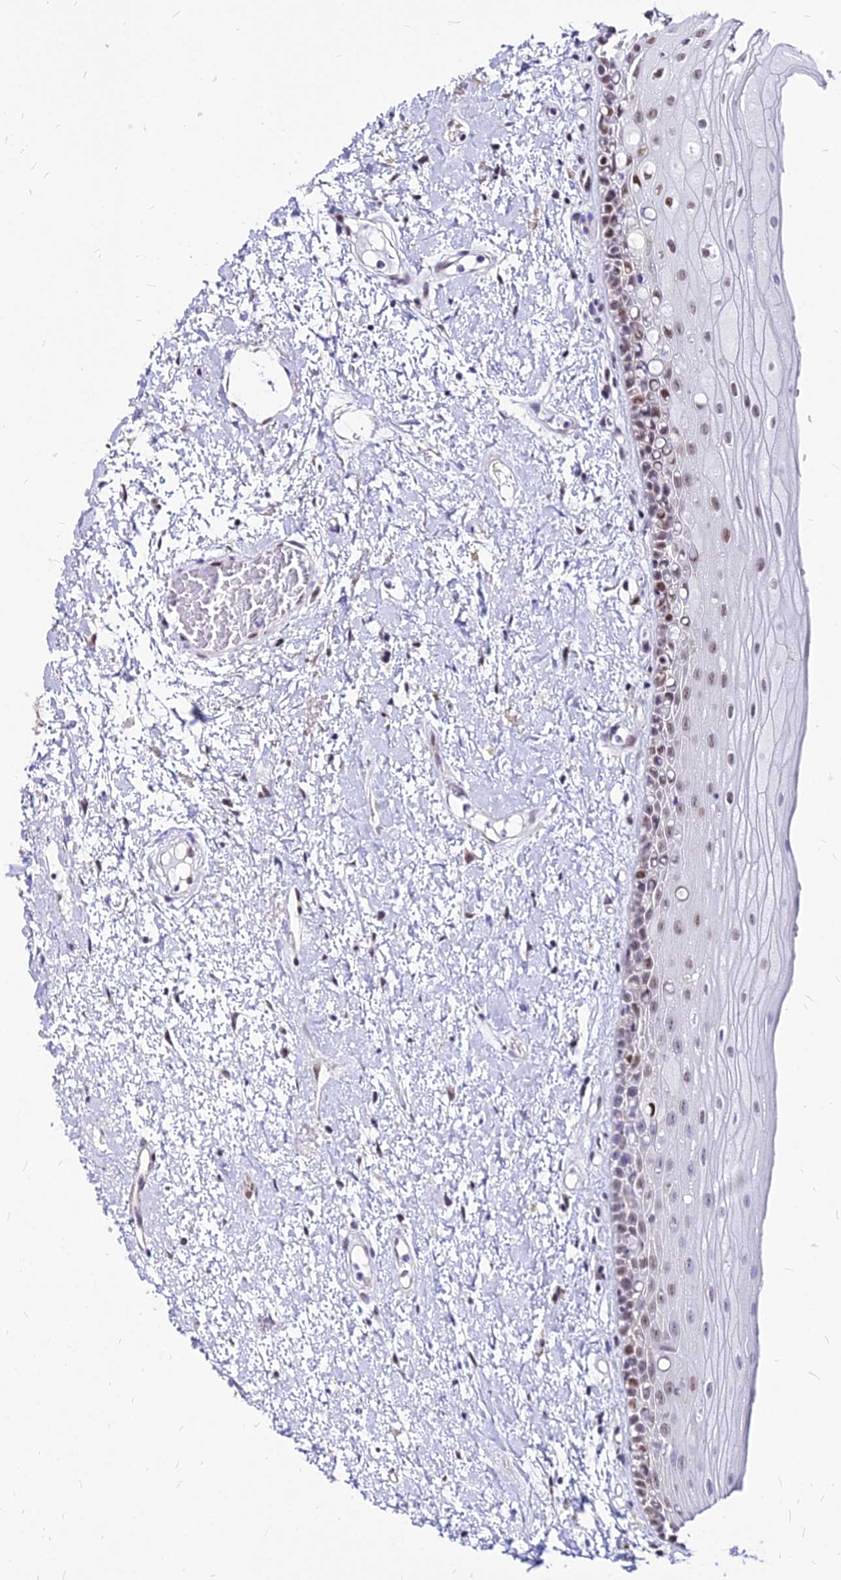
{"staining": {"intensity": "moderate", "quantity": "25%-75%", "location": "nuclear"}, "tissue": "oral mucosa", "cell_type": "Squamous epithelial cells", "image_type": "normal", "snomed": [{"axis": "morphology", "description": "Normal tissue, NOS"}, {"axis": "topography", "description": "Oral tissue"}], "caption": "Moderate nuclear positivity is present in about 25%-75% of squamous epithelial cells in benign oral mucosa. (DAB = brown stain, brightfield microscopy at high magnification).", "gene": "FDX2", "patient": {"sex": "female", "age": 76}}